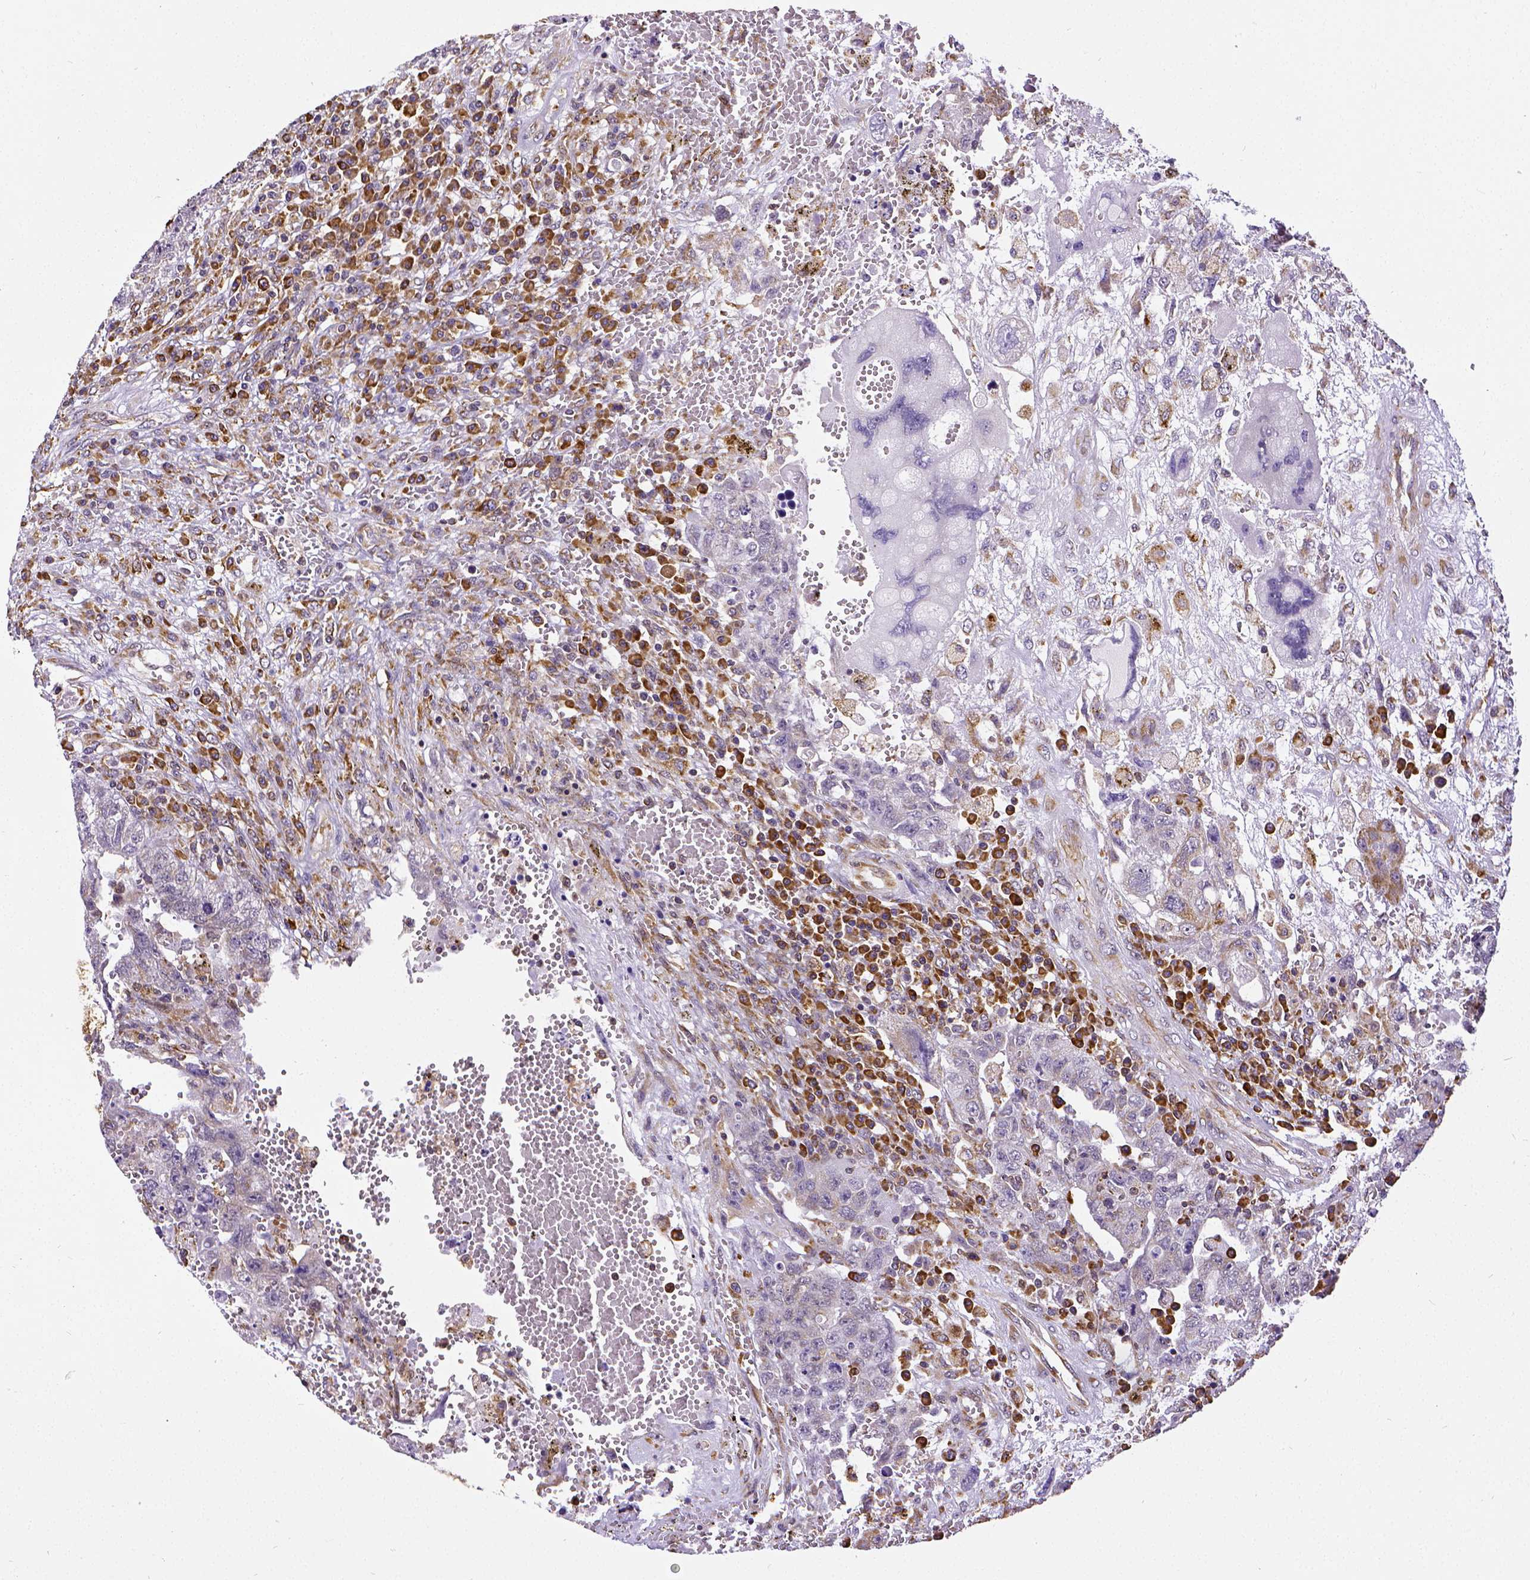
{"staining": {"intensity": "negative", "quantity": "none", "location": "none"}, "tissue": "testis cancer", "cell_type": "Tumor cells", "image_type": "cancer", "snomed": [{"axis": "morphology", "description": "Carcinoma, Embryonal, NOS"}, {"axis": "topography", "description": "Testis"}], "caption": "Immunohistochemistry (IHC) histopathology image of testis embryonal carcinoma stained for a protein (brown), which displays no staining in tumor cells.", "gene": "MTDH", "patient": {"sex": "male", "age": 26}}